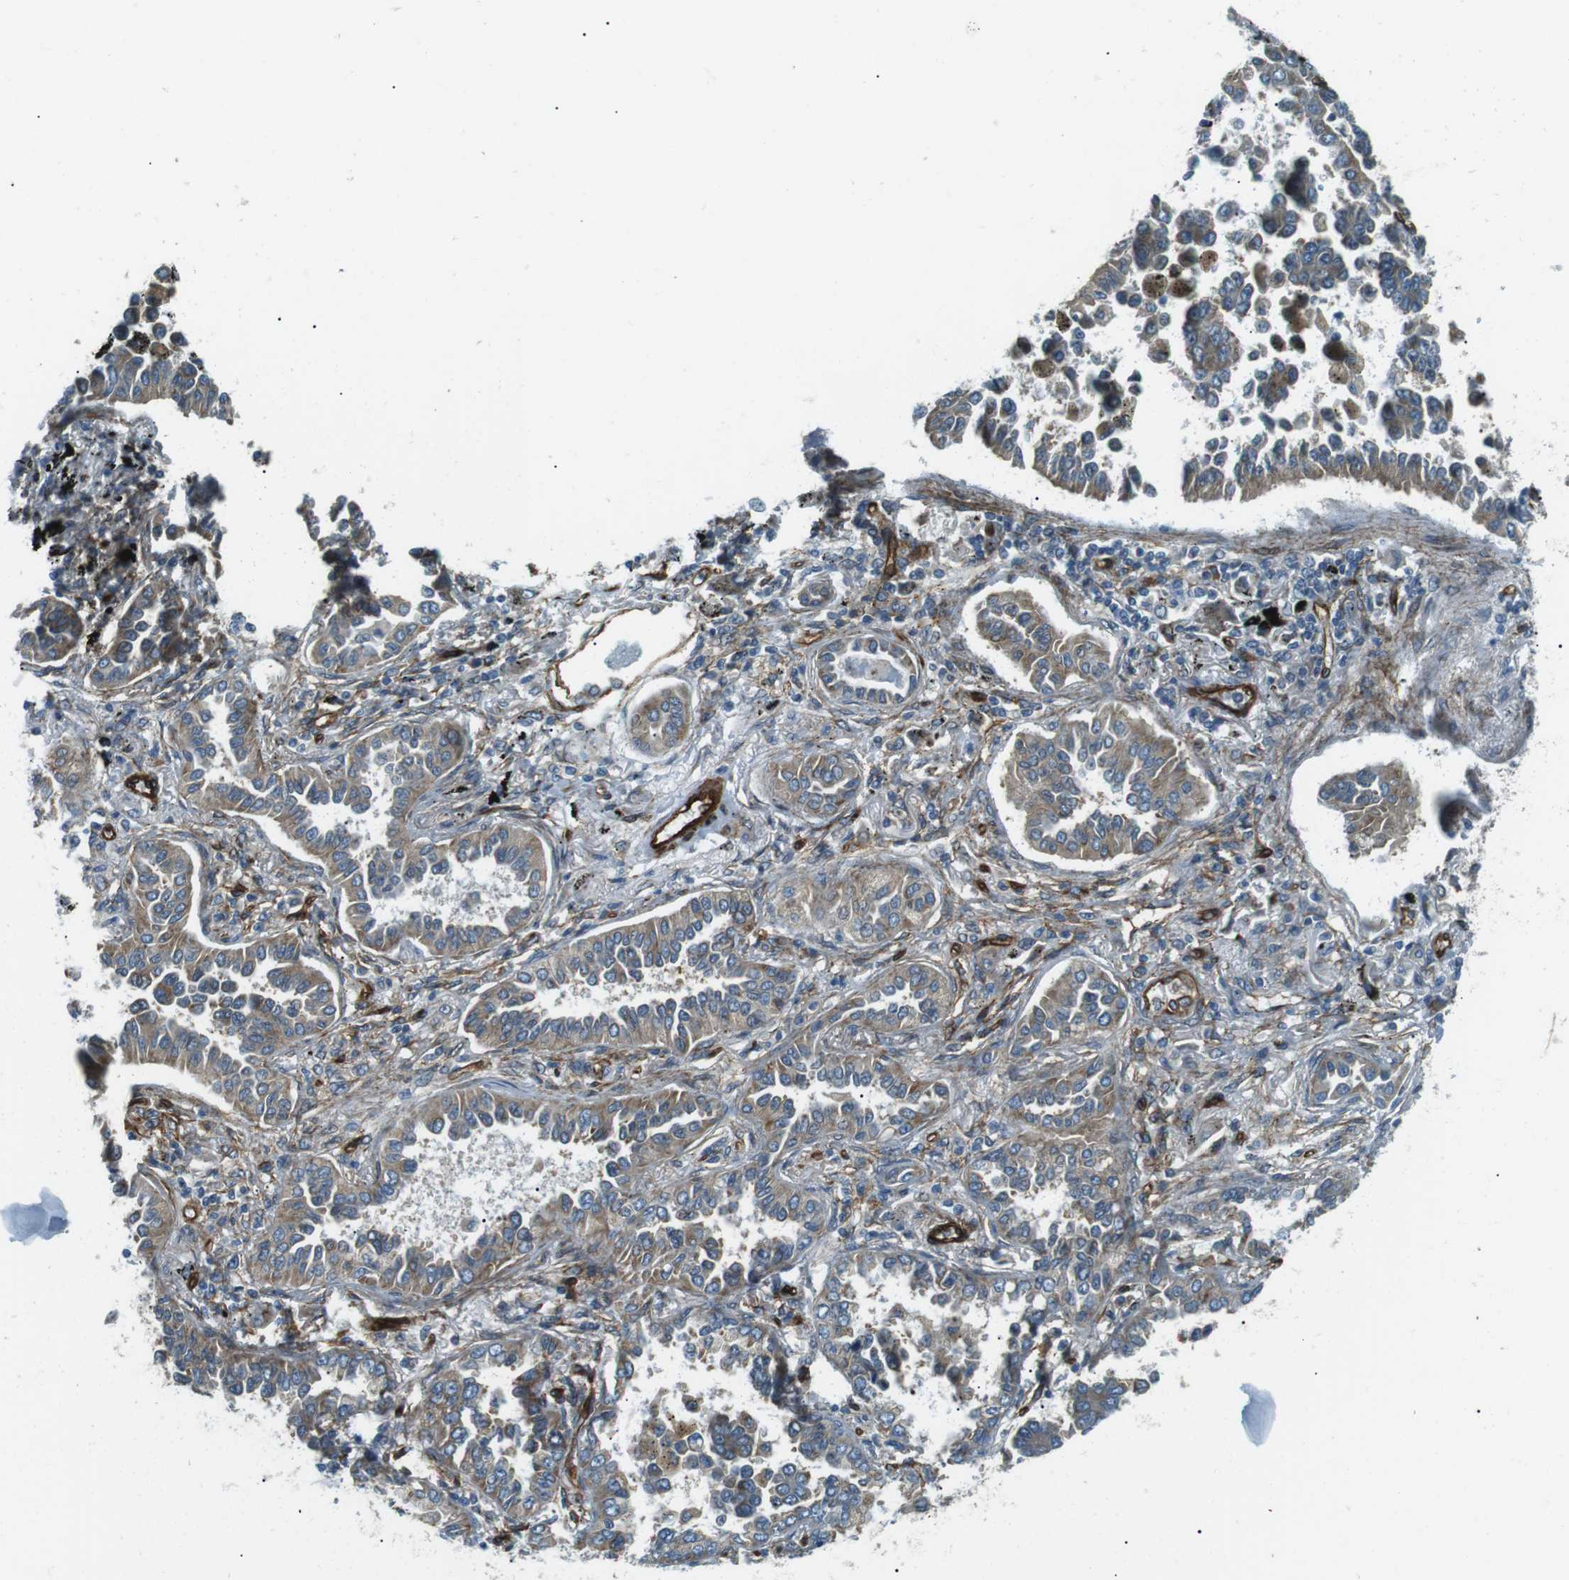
{"staining": {"intensity": "moderate", "quantity": ">75%", "location": "cytoplasmic/membranous"}, "tissue": "lung cancer", "cell_type": "Tumor cells", "image_type": "cancer", "snomed": [{"axis": "morphology", "description": "Normal tissue, NOS"}, {"axis": "morphology", "description": "Adenocarcinoma, NOS"}, {"axis": "topography", "description": "Lung"}], "caption": "Immunohistochemistry photomicrograph of human lung cancer (adenocarcinoma) stained for a protein (brown), which demonstrates medium levels of moderate cytoplasmic/membranous staining in about >75% of tumor cells.", "gene": "ODR4", "patient": {"sex": "male", "age": 59}}